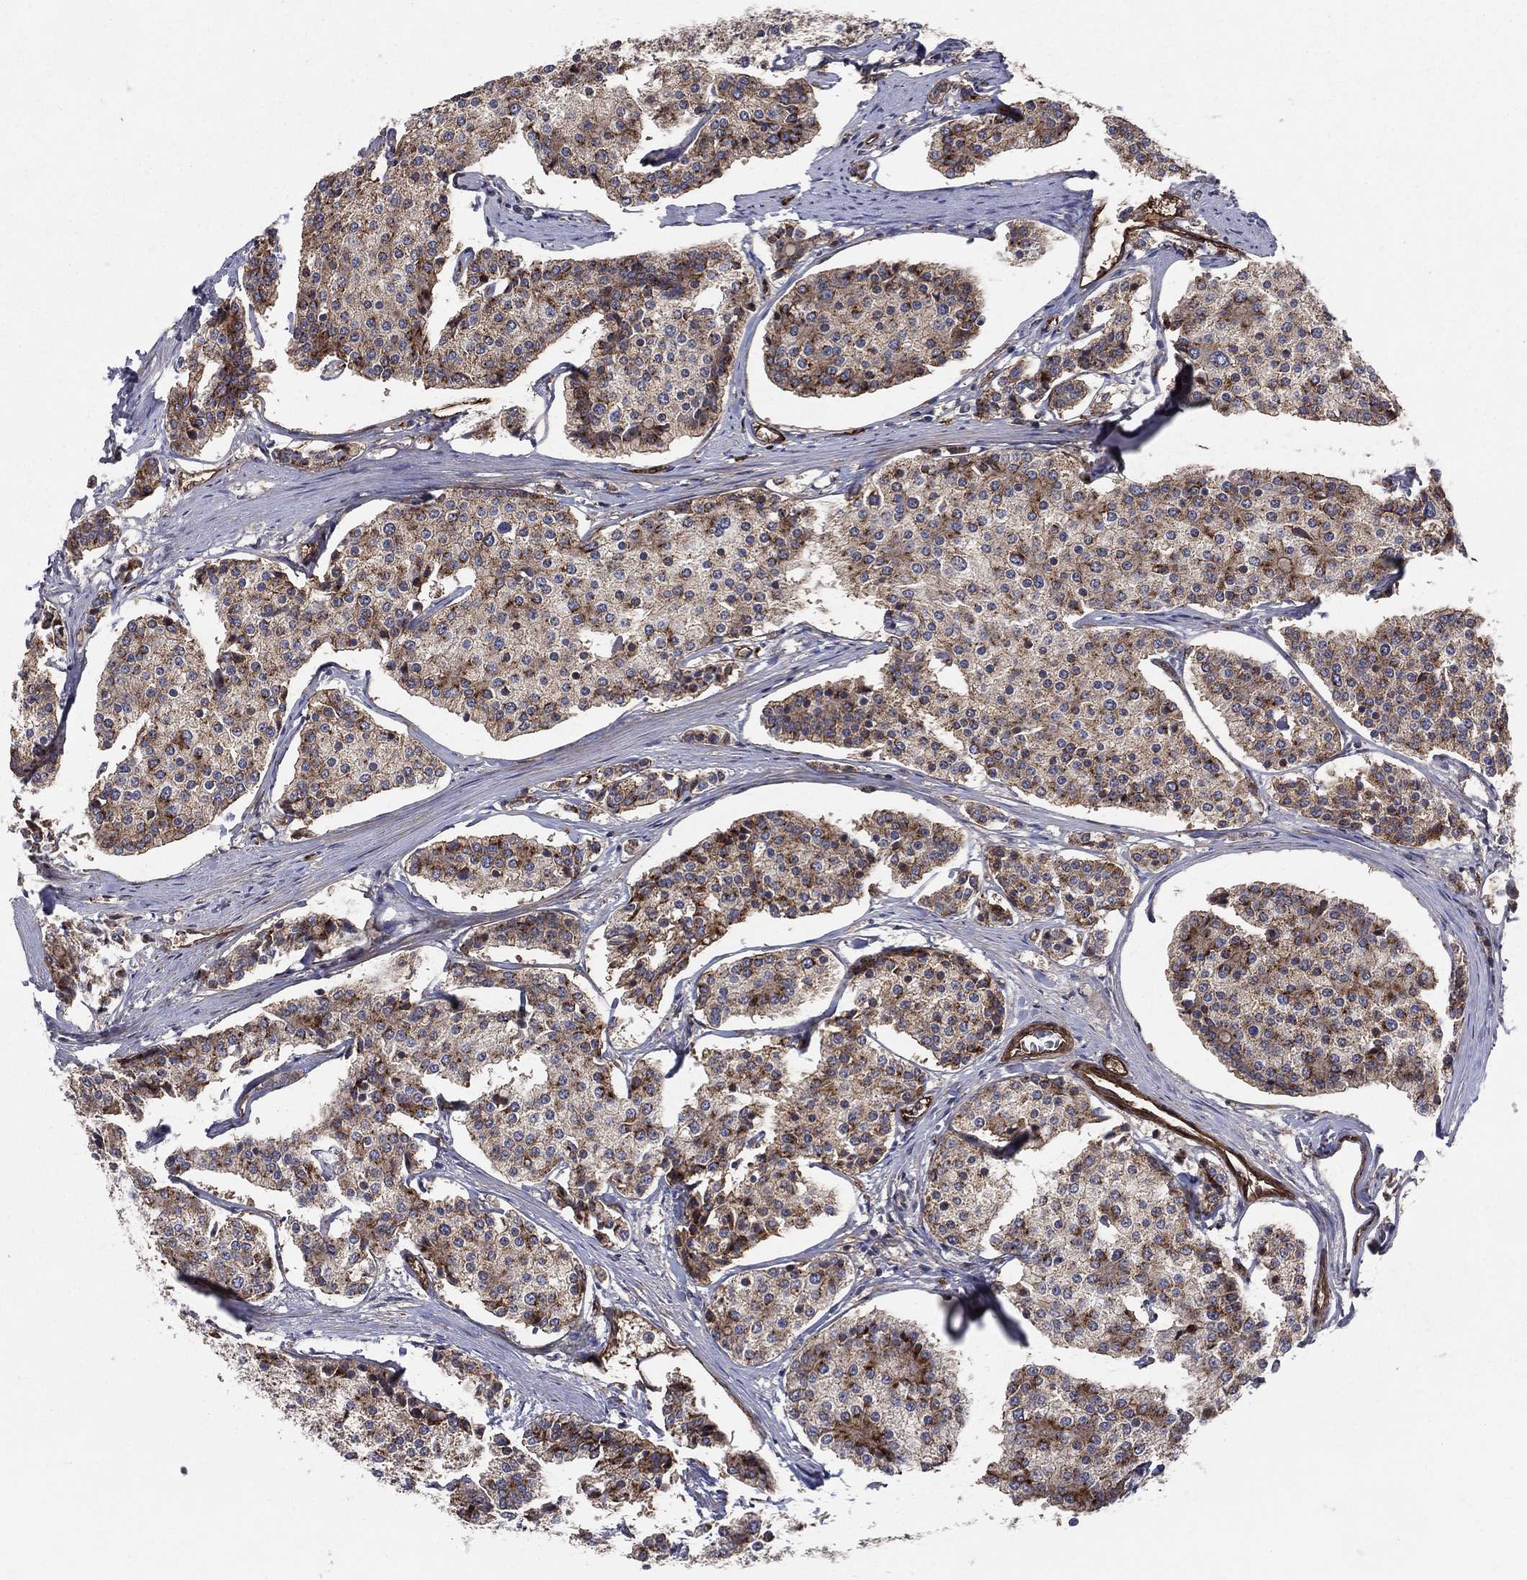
{"staining": {"intensity": "moderate", "quantity": ">75%", "location": "cytoplasmic/membranous"}, "tissue": "carcinoid", "cell_type": "Tumor cells", "image_type": "cancer", "snomed": [{"axis": "morphology", "description": "Carcinoid, malignant, NOS"}, {"axis": "topography", "description": "Small intestine"}], "caption": "Carcinoid stained with immunohistochemistry demonstrates moderate cytoplasmic/membranous expression in approximately >75% of tumor cells. The protein of interest is shown in brown color, while the nuclei are stained blue.", "gene": "ENTPD1", "patient": {"sex": "female", "age": 65}}